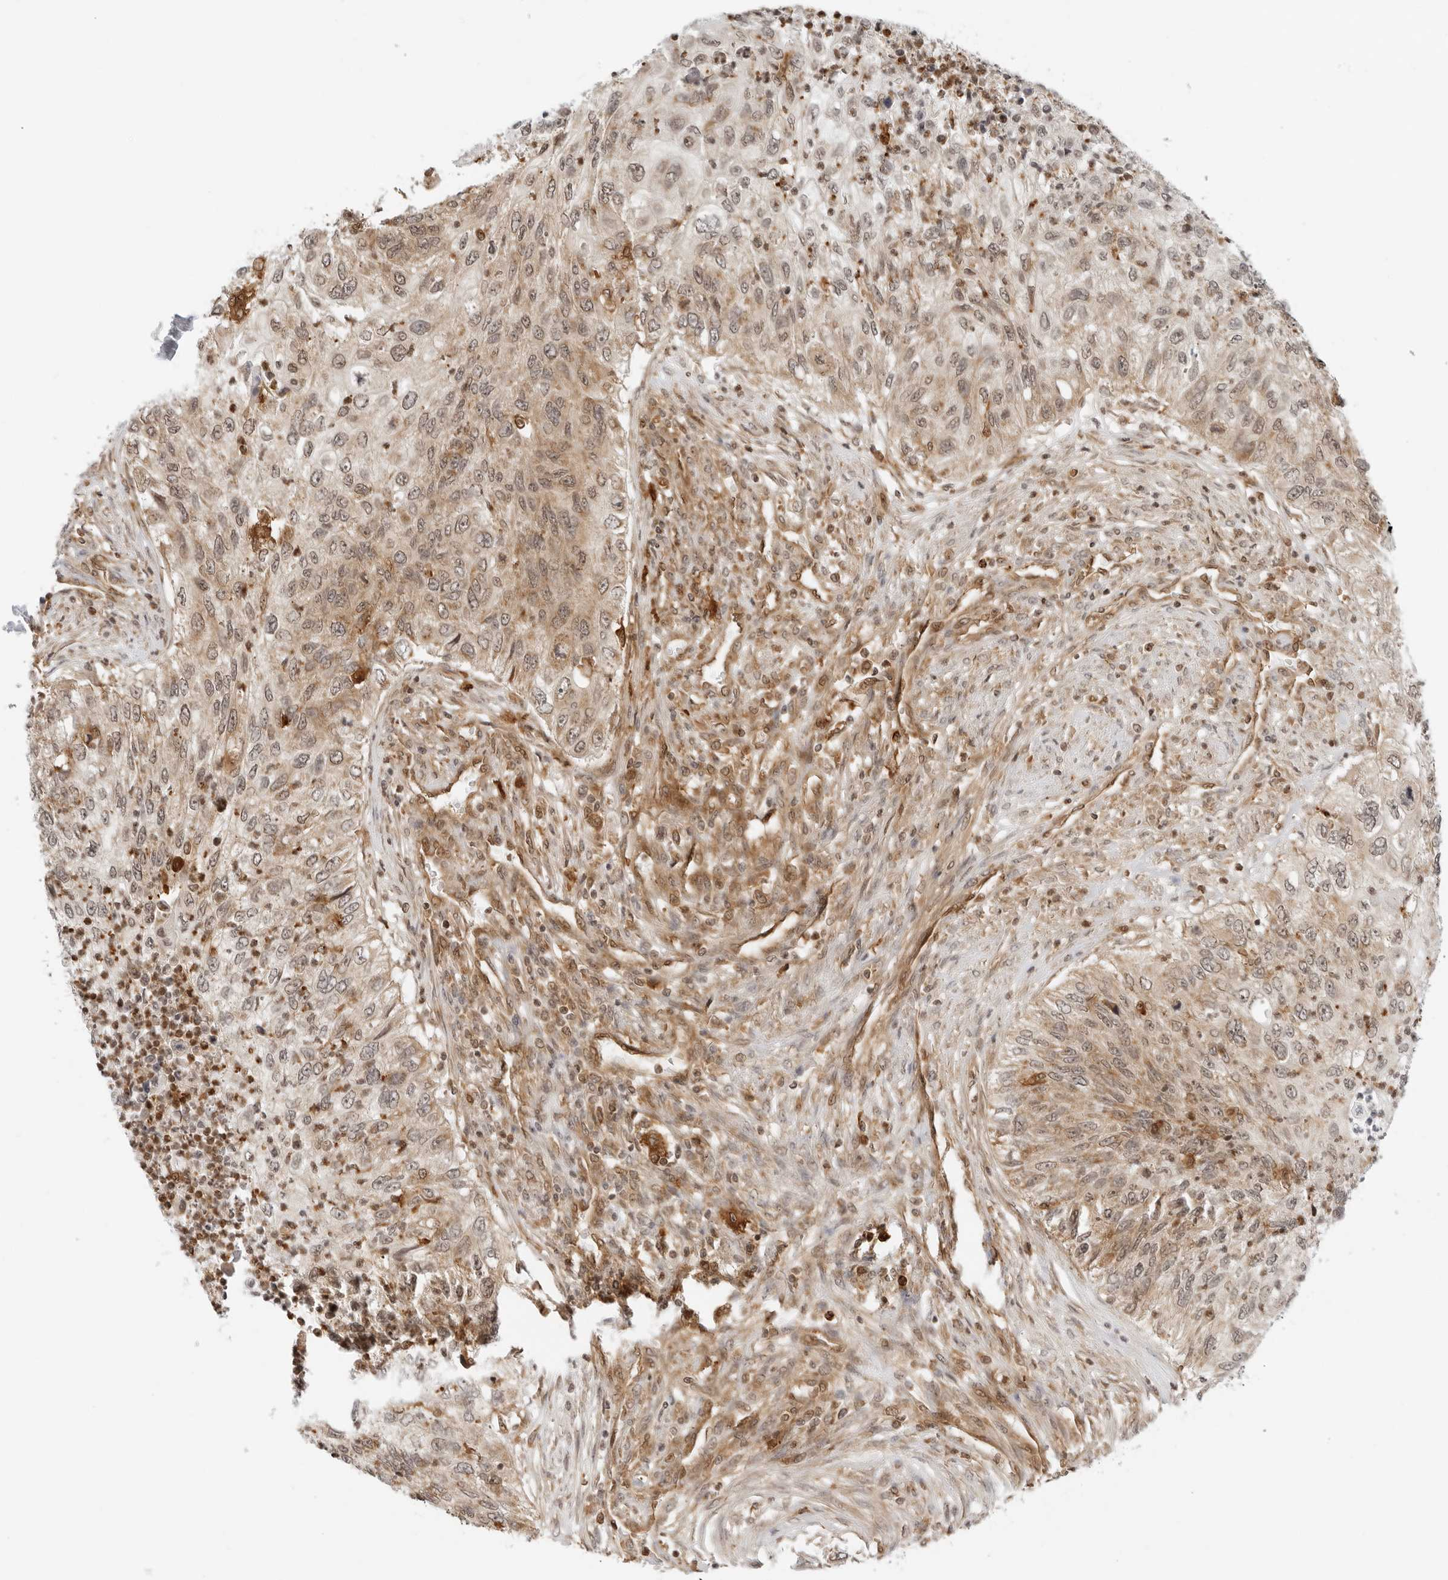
{"staining": {"intensity": "moderate", "quantity": ">75%", "location": "cytoplasmic/membranous"}, "tissue": "urothelial cancer", "cell_type": "Tumor cells", "image_type": "cancer", "snomed": [{"axis": "morphology", "description": "Urothelial carcinoma, High grade"}, {"axis": "topography", "description": "Urinary bladder"}], "caption": "Brown immunohistochemical staining in high-grade urothelial carcinoma shows moderate cytoplasmic/membranous positivity in about >75% of tumor cells.", "gene": "RC3H1", "patient": {"sex": "female", "age": 60}}